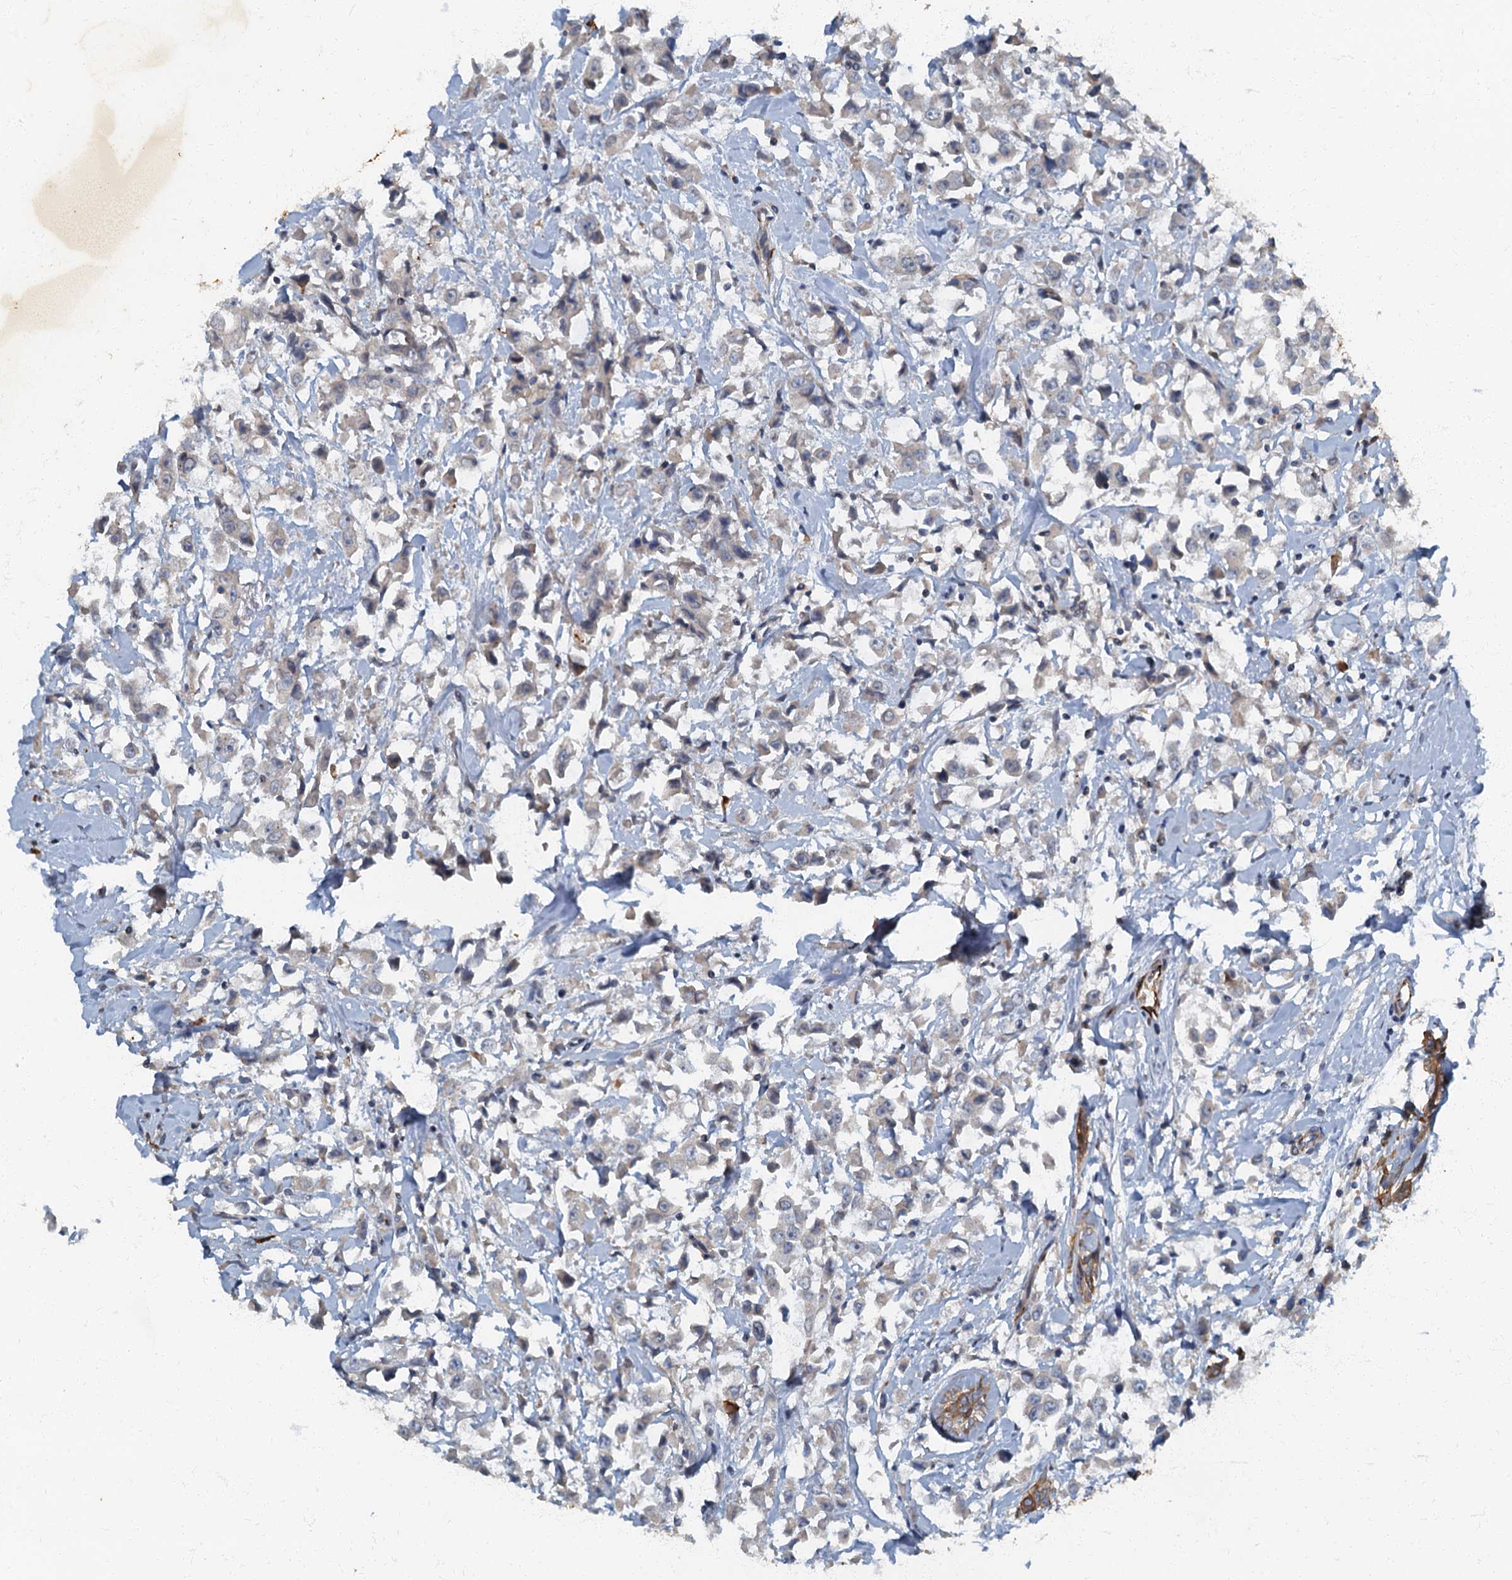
{"staining": {"intensity": "negative", "quantity": "none", "location": "none"}, "tissue": "breast cancer", "cell_type": "Tumor cells", "image_type": "cancer", "snomed": [{"axis": "morphology", "description": "Duct carcinoma"}, {"axis": "topography", "description": "Breast"}], "caption": "Photomicrograph shows no protein expression in tumor cells of intraductal carcinoma (breast) tissue. (DAB (3,3'-diaminobenzidine) immunohistochemistry, high magnification).", "gene": "ARL11", "patient": {"sex": "female", "age": 61}}